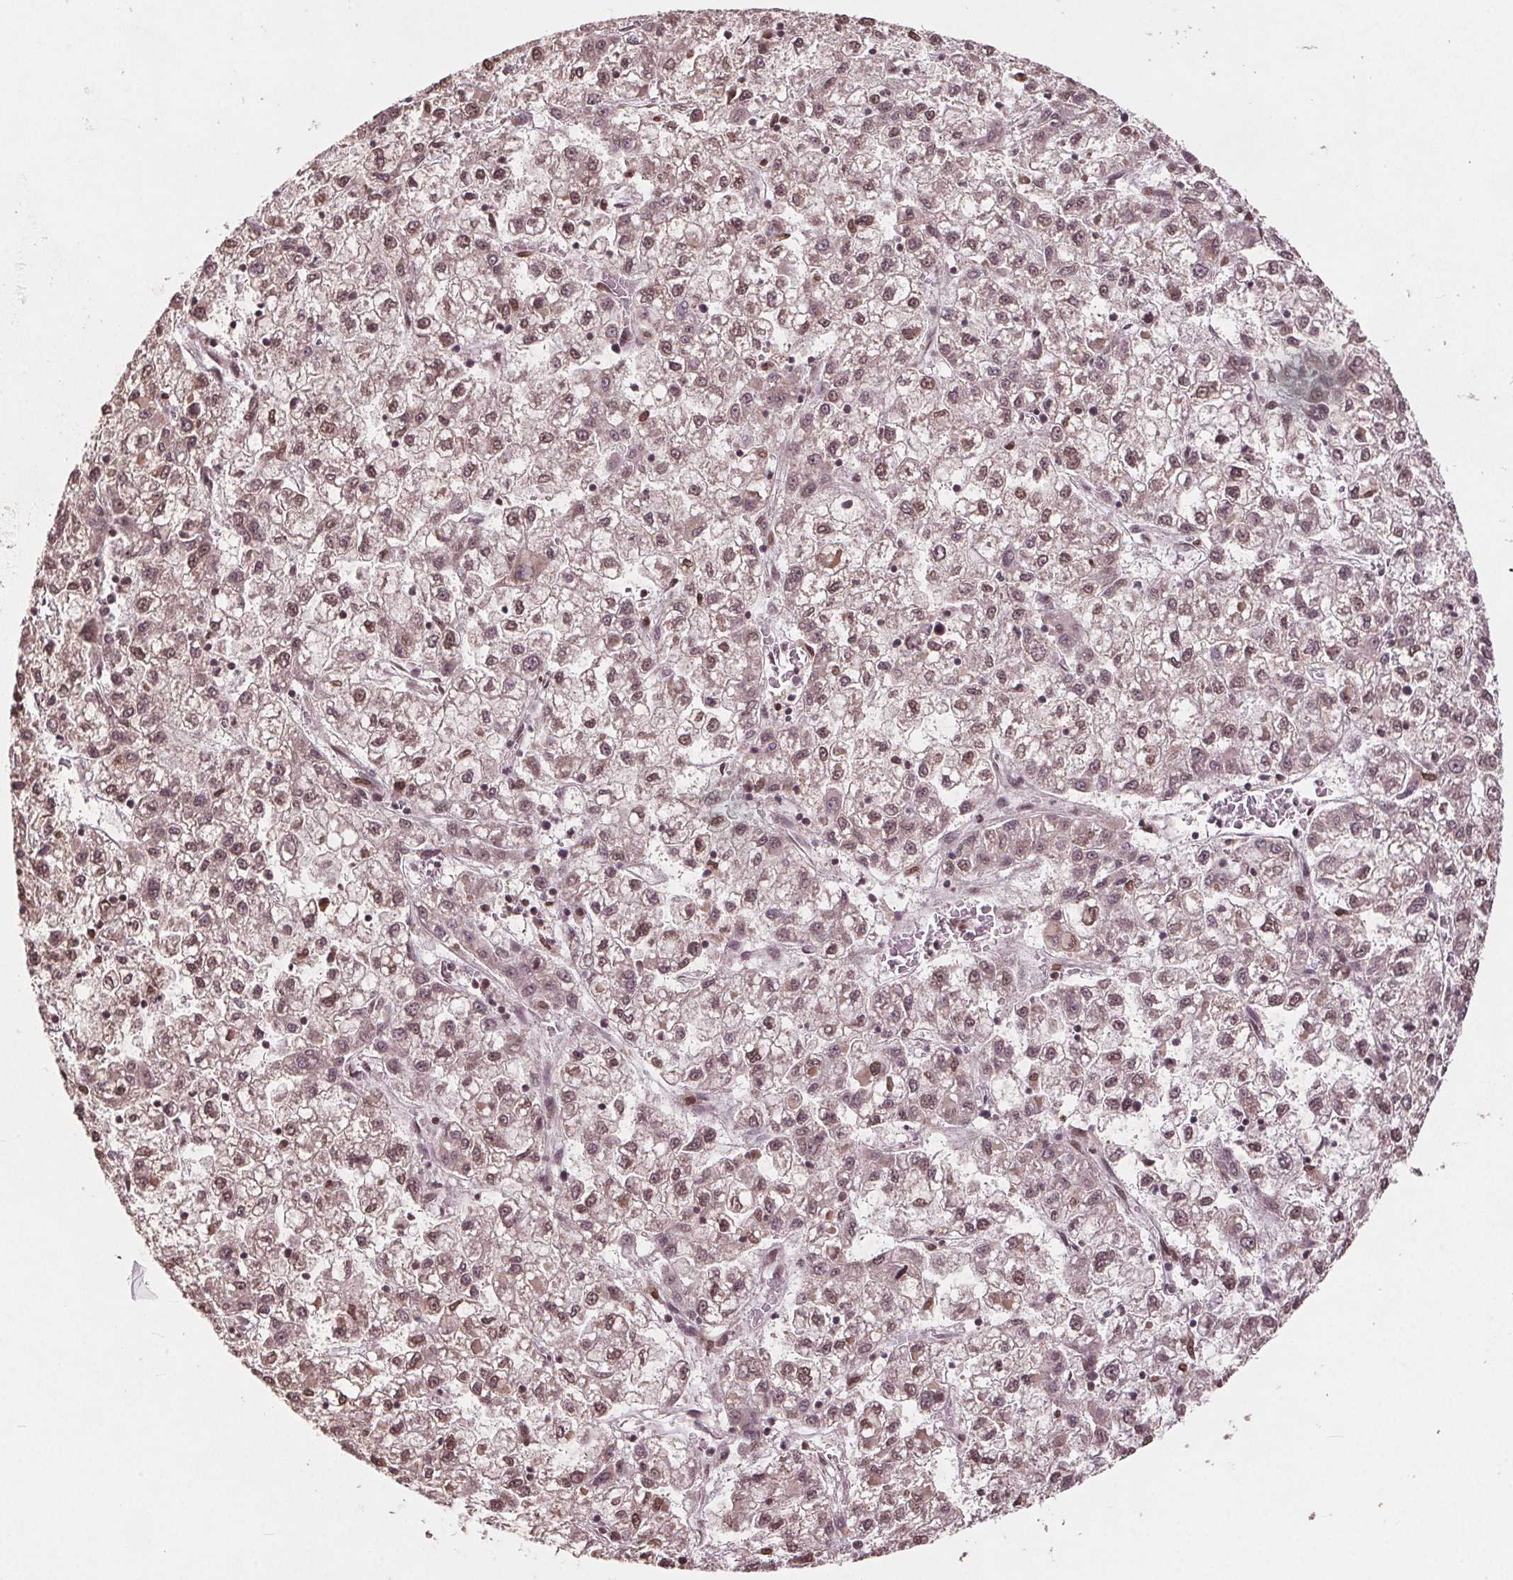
{"staining": {"intensity": "moderate", "quantity": ">75%", "location": "nuclear"}, "tissue": "liver cancer", "cell_type": "Tumor cells", "image_type": "cancer", "snomed": [{"axis": "morphology", "description": "Carcinoma, Hepatocellular, NOS"}, {"axis": "topography", "description": "Liver"}], "caption": "The histopathology image displays immunohistochemical staining of hepatocellular carcinoma (liver). There is moderate nuclear staining is identified in approximately >75% of tumor cells.", "gene": "HIF1AN", "patient": {"sex": "male", "age": 40}}